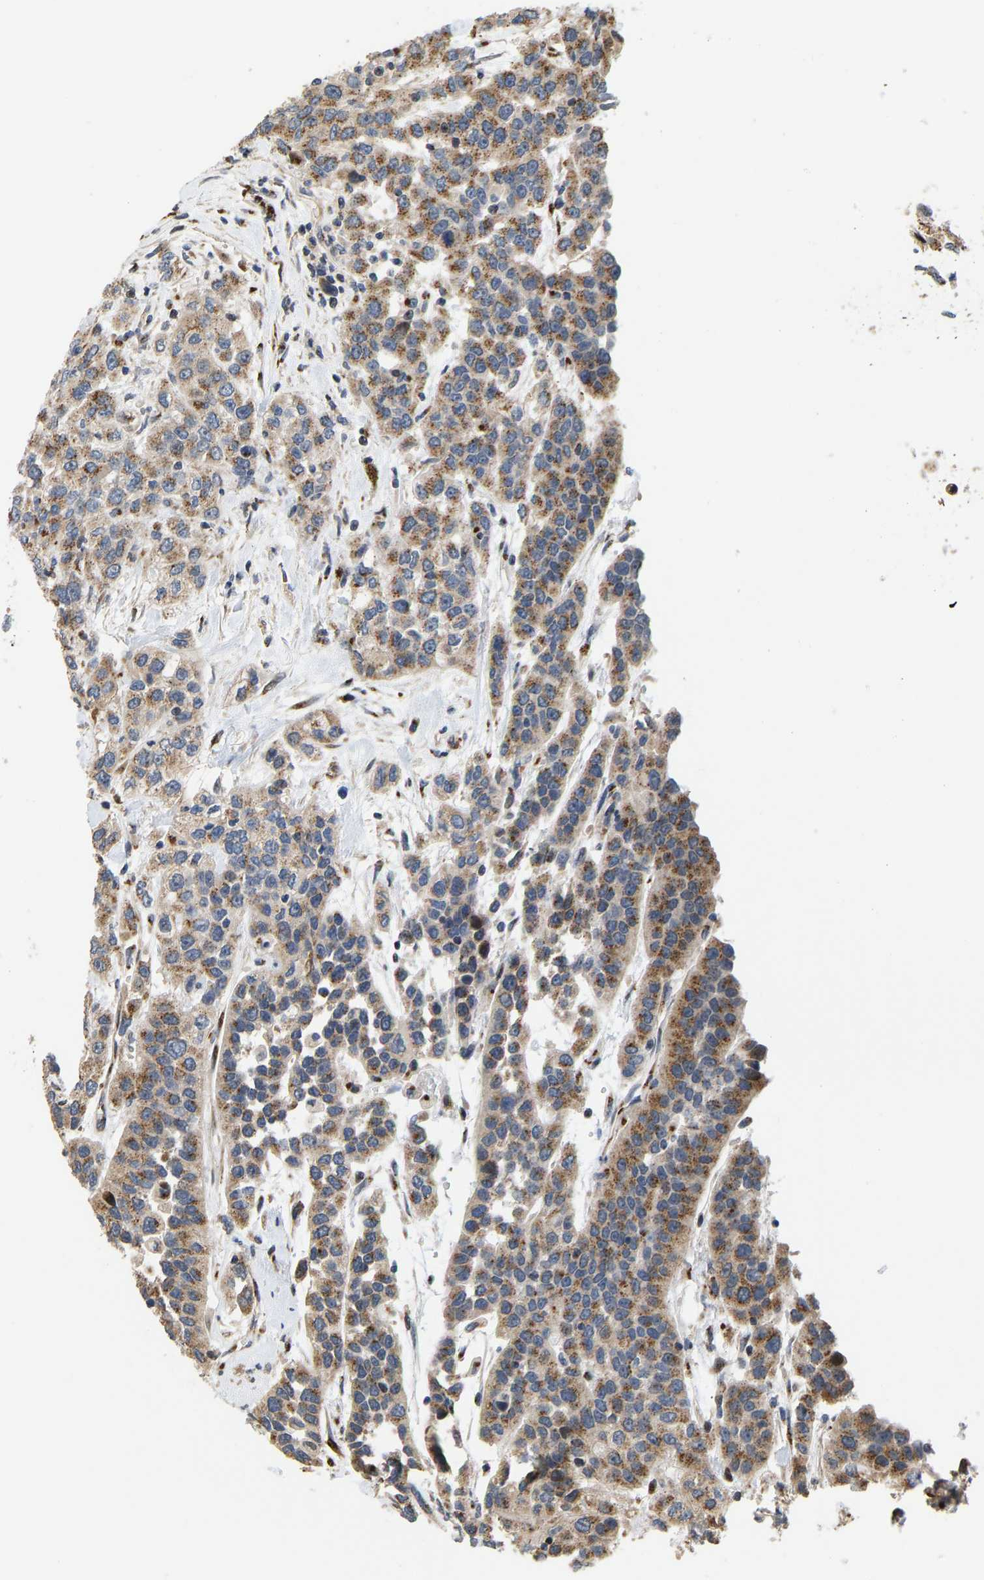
{"staining": {"intensity": "moderate", "quantity": ">75%", "location": "cytoplasmic/membranous"}, "tissue": "urothelial cancer", "cell_type": "Tumor cells", "image_type": "cancer", "snomed": [{"axis": "morphology", "description": "Urothelial carcinoma, High grade"}, {"axis": "topography", "description": "Urinary bladder"}], "caption": "Protein expression by immunohistochemistry (IHC) exhibits moderate cytoplasmic/membranous positivity in approximately >75% of tumor cells in urothelial carcinoma (high-grade).", "gene": "YIPF4", "patient": {"sex": "female", "age": 80}}